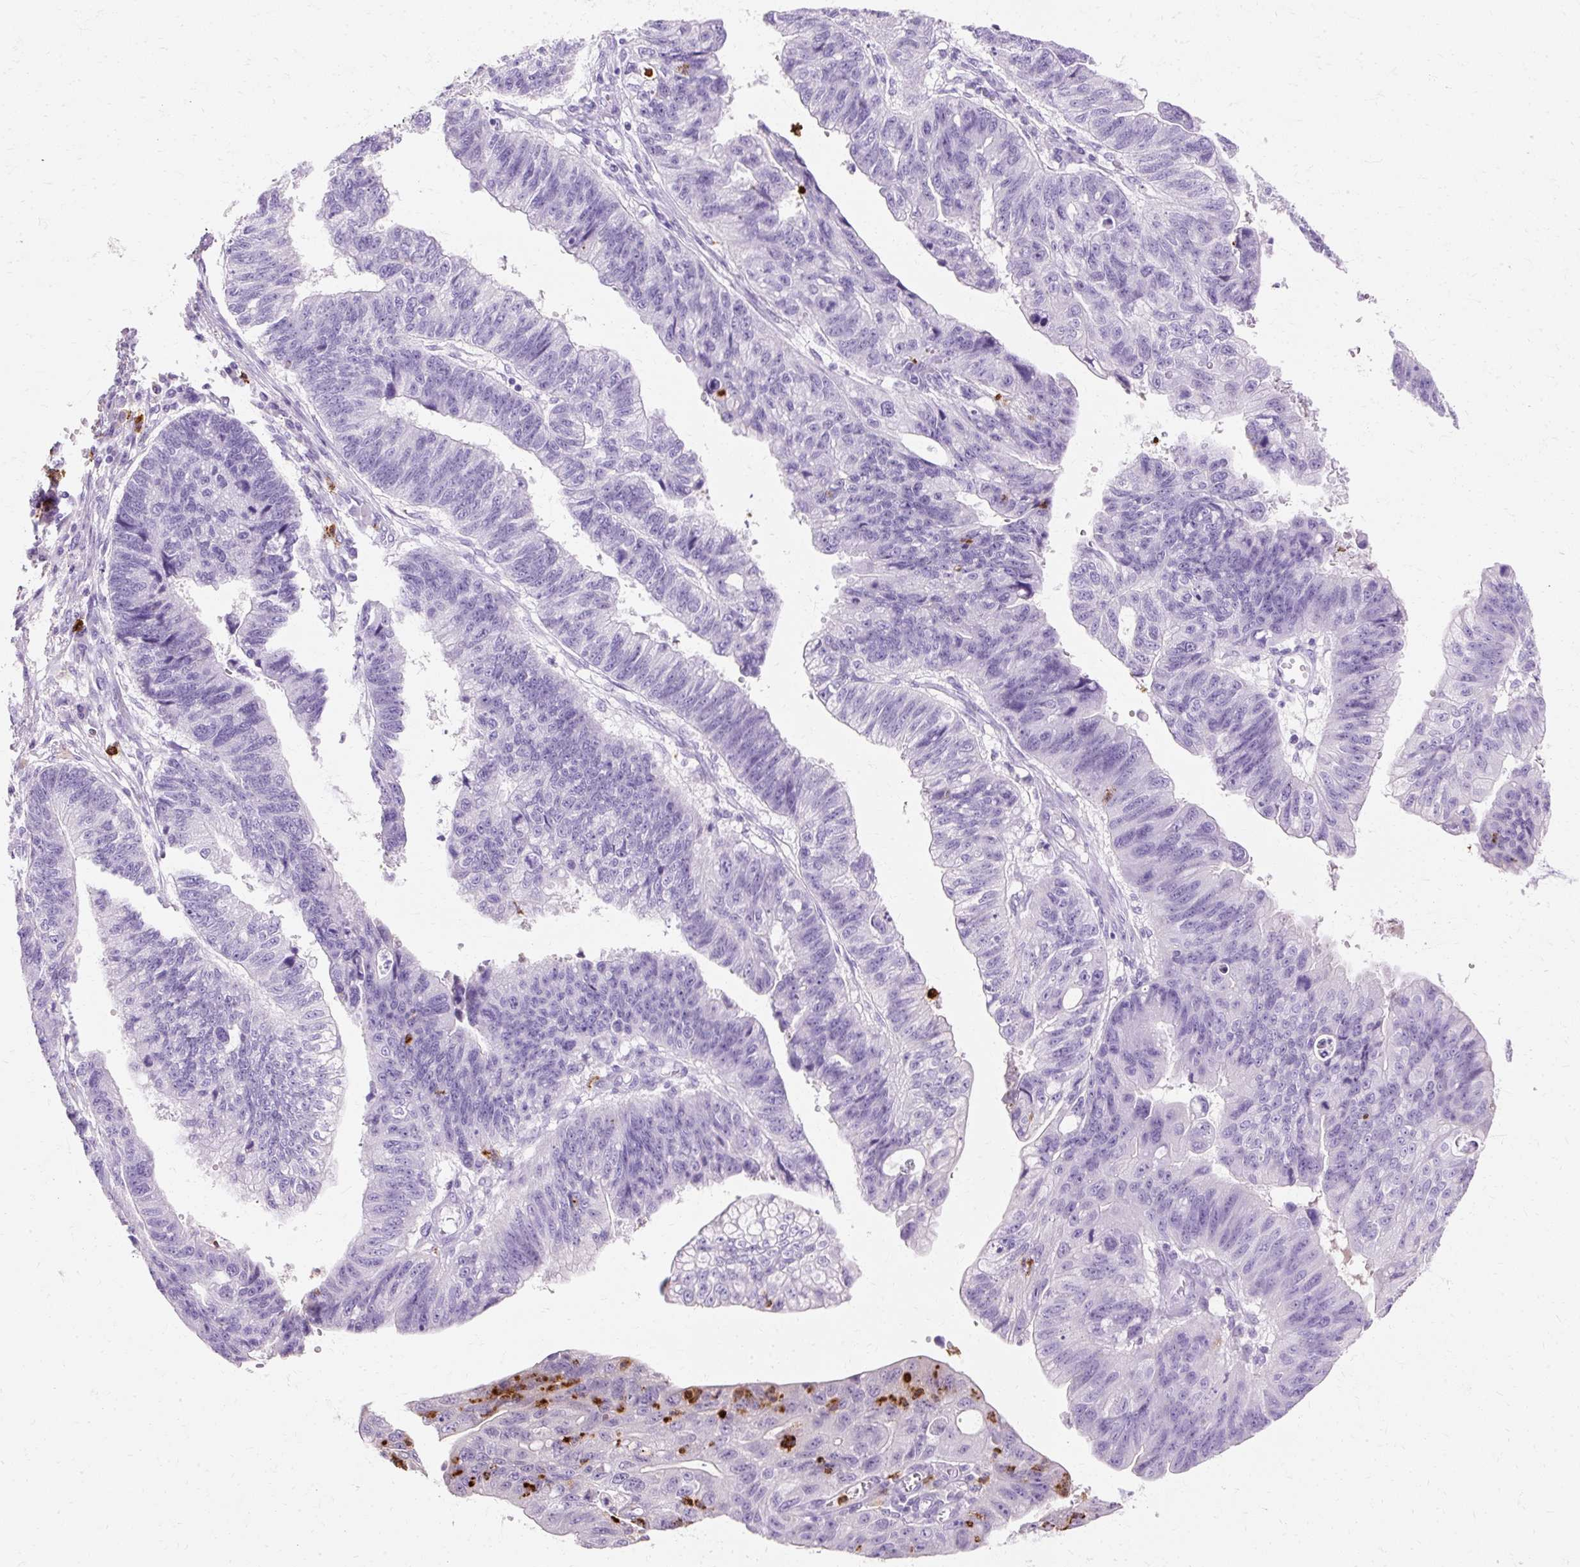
{"staining": {"intensity": "negative", "quantity": "none", "location": "none"}, "tissue": "stomach cancer", "cell_type": "Tumor cells", "image_type": "cancer", "snomed": [{"axis": "morphology", "description": "Adenocarcinoma, NOS"}, {"axis": "topography", "description": "Stomach"}], "caption": "Adenocarcinoma (stomach) stained for a protein using immunohistochemistry (IHC) displays no staining tumor cells.", "gene": "DEFA1", "patient": {"sex": "male", "age": 59}}